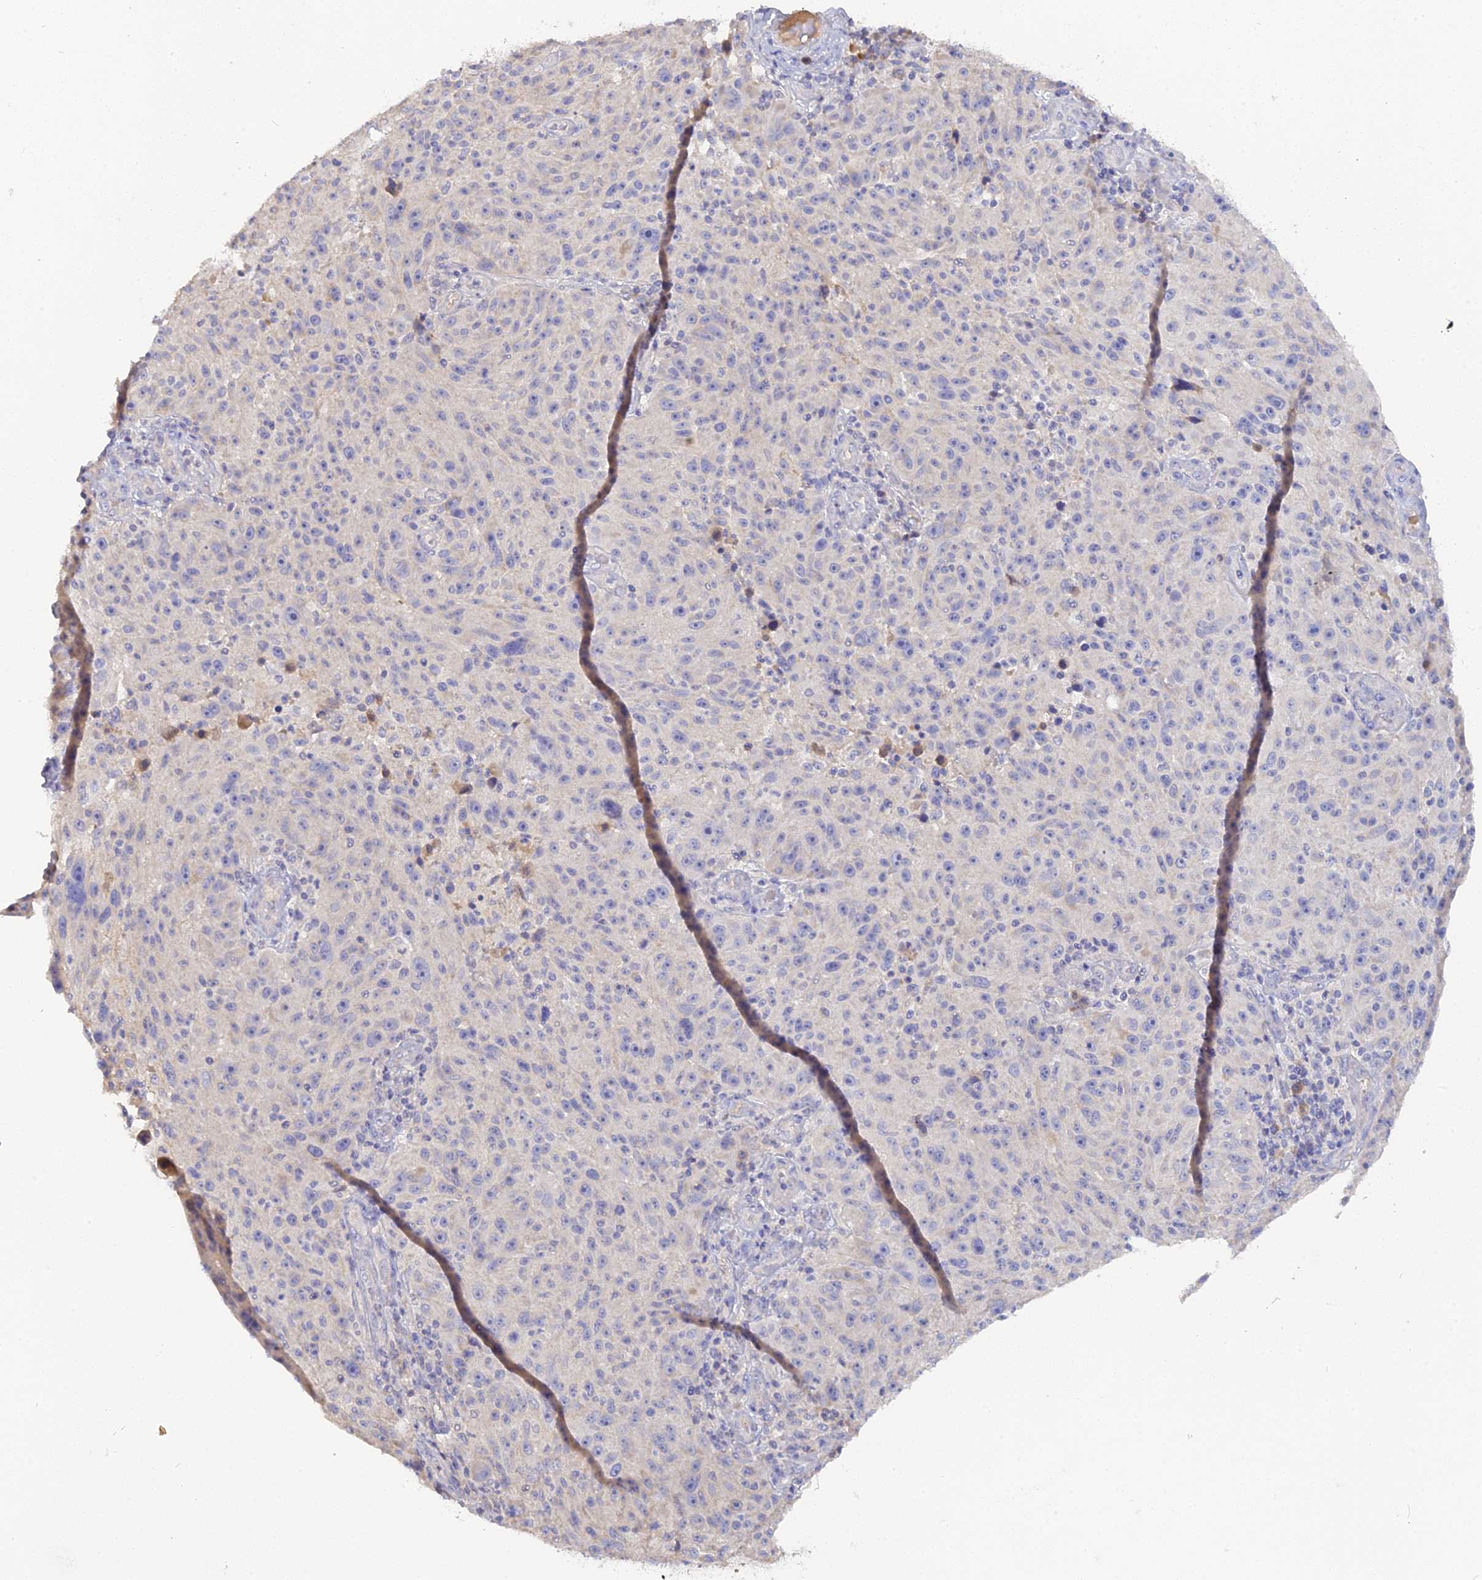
{"staining": {"intensity": "negative", "quantity": "none", "location": "none"}, "tissue": "melanoma", "cell_type": "Tumor cells", "image_type": "cancer", "snomed": [{"axis": "morphology", "description": "Malignant melanoma, NOS"}, {"axis": "topography", "description": "Skin"}], "caption": "This is a histopathology image of immunohistochemistry staining of malignant melanoma, which shows no staining in tumor cells.", "gene": "ADGRA1", "patient": {"sex": "male", "age": 53}}